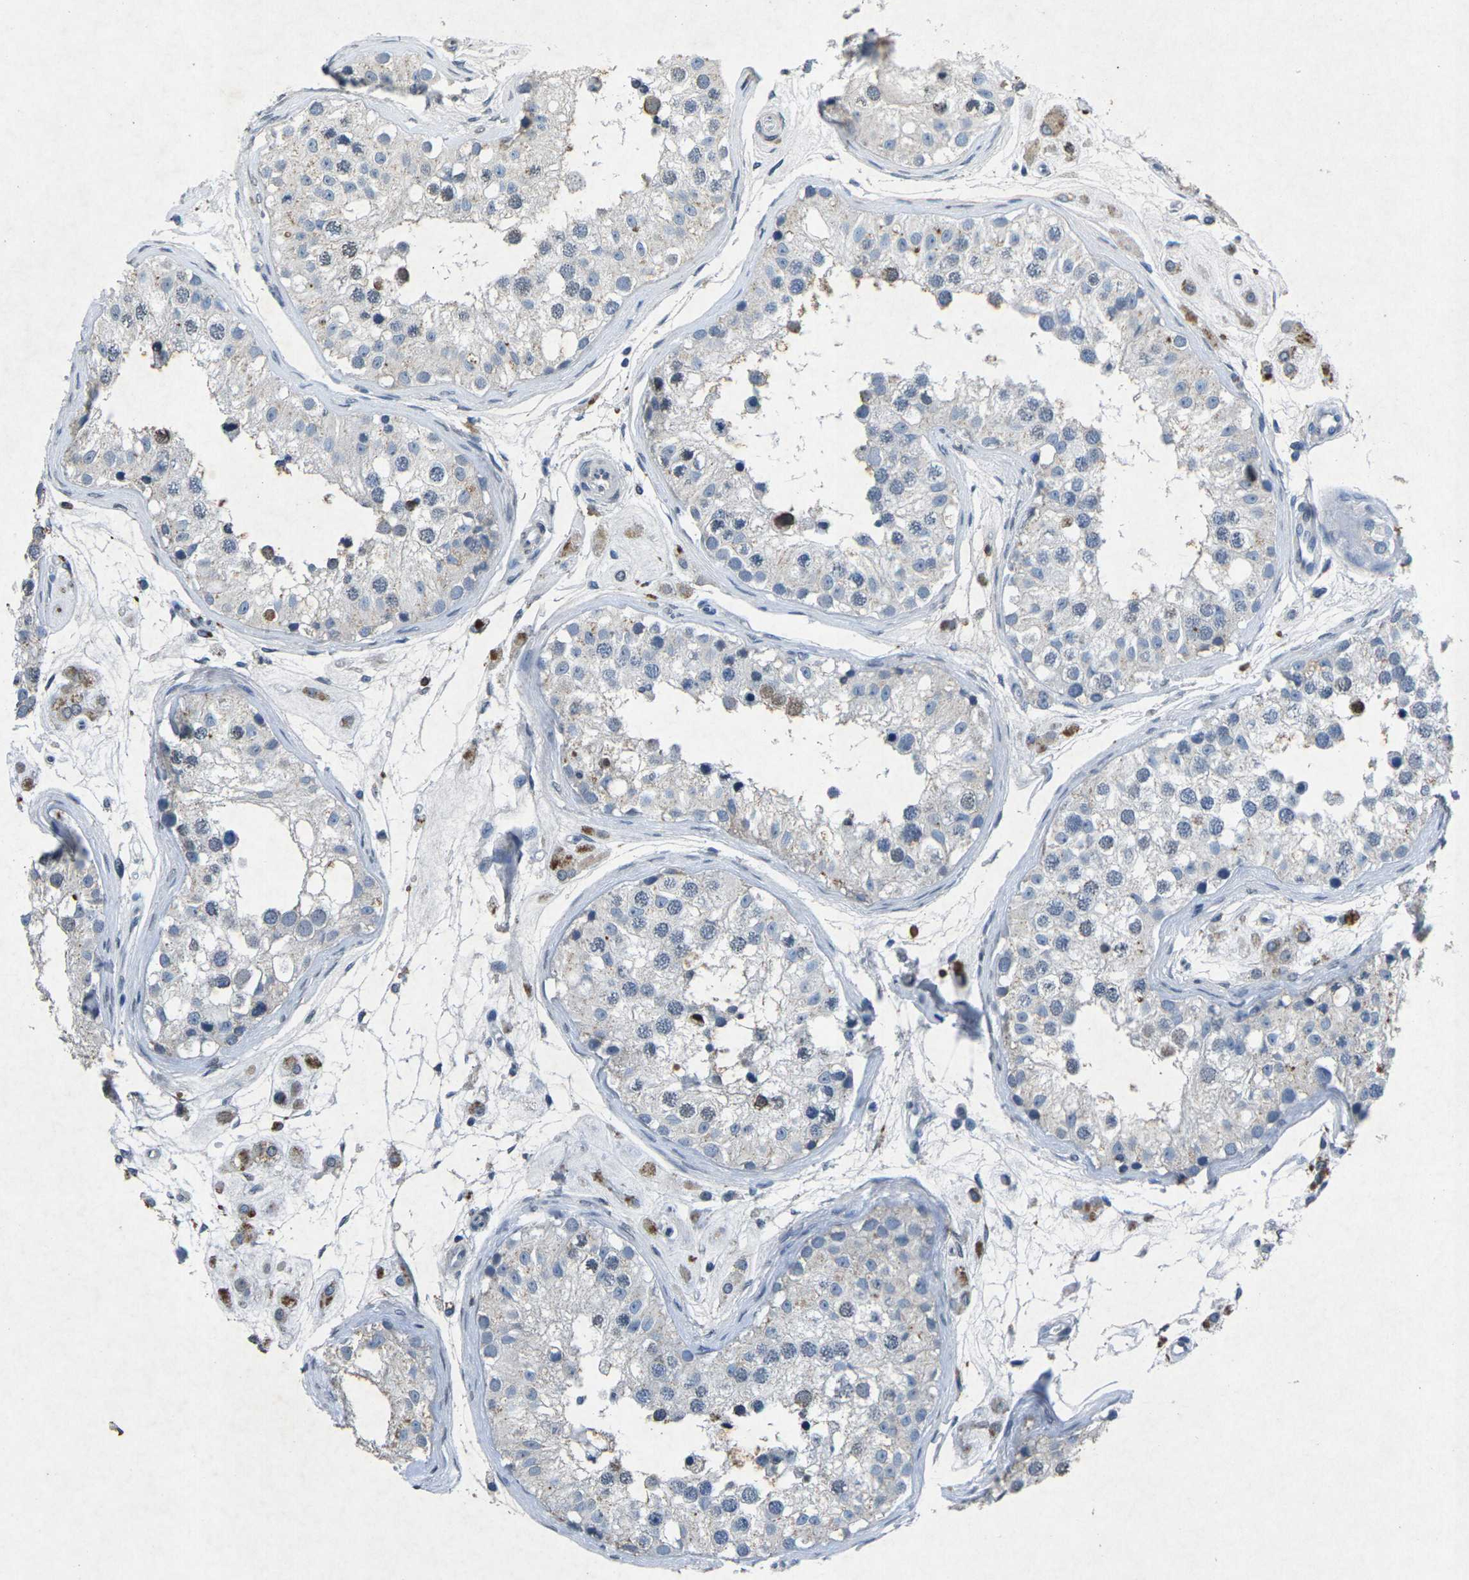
{"staining": {"intensity": "moderate", "quantity": "<25%", "location": "cytoplasmic/membranous"}, "tissue": "testis", "cell_type": "Cells in seminiferous ducts", "image_type": "normal", "snomed": [{"axis": "morphology", "description": "Normal tissue, NOS"}, {"axis": "morphology", "description": "Adenocarcinoma, metastatic, NOS"}, {"axis": "topography", "description": "Testis"}], "caption": "Immunohistochemical staining of unremarkable testis exhibits moderate cytoplasmic/membranous protein expression in about <25% of cells in seminiferous ducts.", "gene": "PLG", "patient": {"sex": "male", "age": 26}}